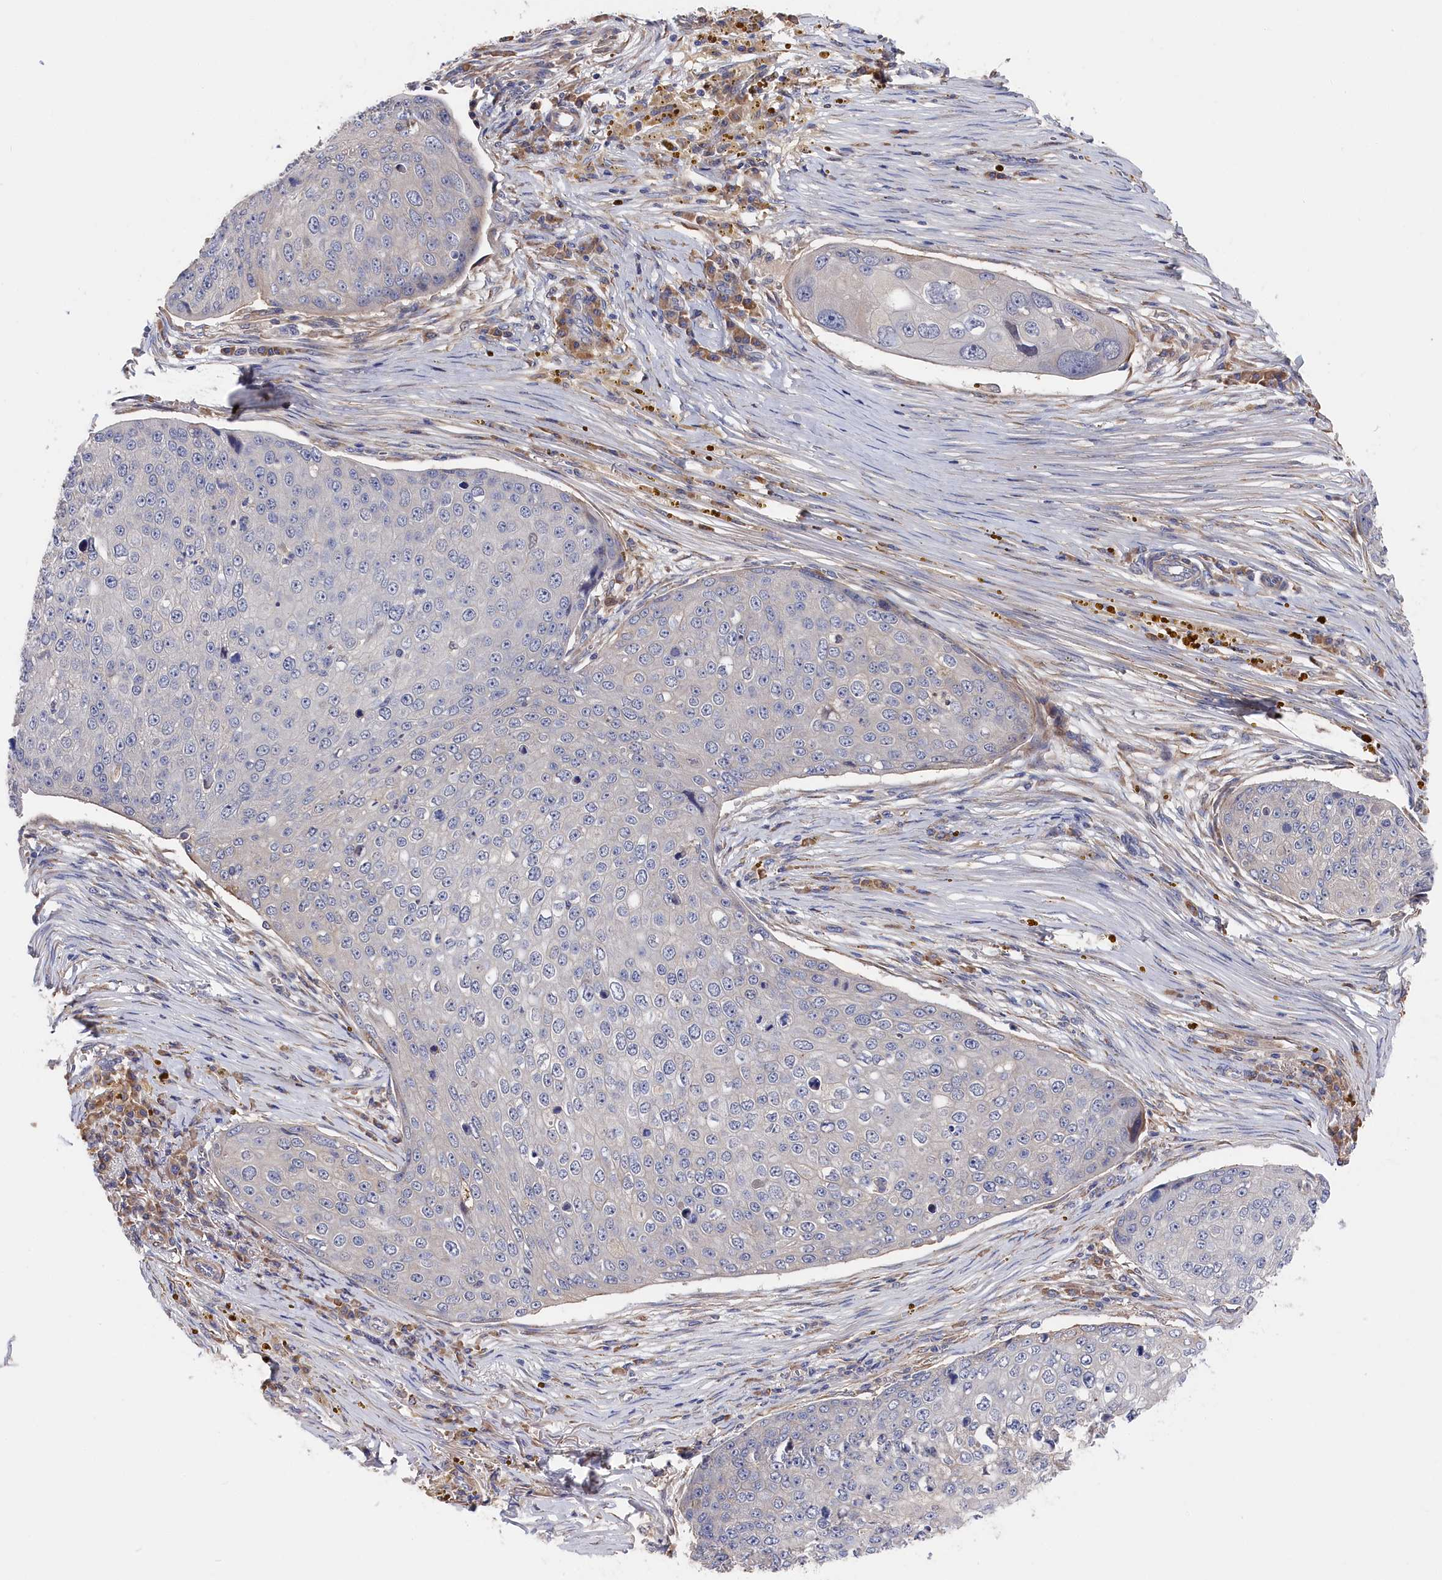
{"staining": {"intensity": "negative", "quantity": "none", "location": "none"}, "tissue": "skin cancer", "cell_type": "Tumor cells", "image_type": "cancer", "snomed": [{"axis": "morphology", "description": "Squamous cell carcinoma, NOS"}, {"axis": "topography", "description": "Skin"}], "caption": "The photomicrograph reveals no significant staining in tumor cells of squamous cell carcinoma (skin). The staining was performed using DAB (3,3'-diaminobenzidine) to visualize the protein expression in brown, while the nuclei were stained in blue with hematoxylin (Magnification: 20x).", "gene": "CYB5D2", "patient": {"sex": "male", "age": 71}}